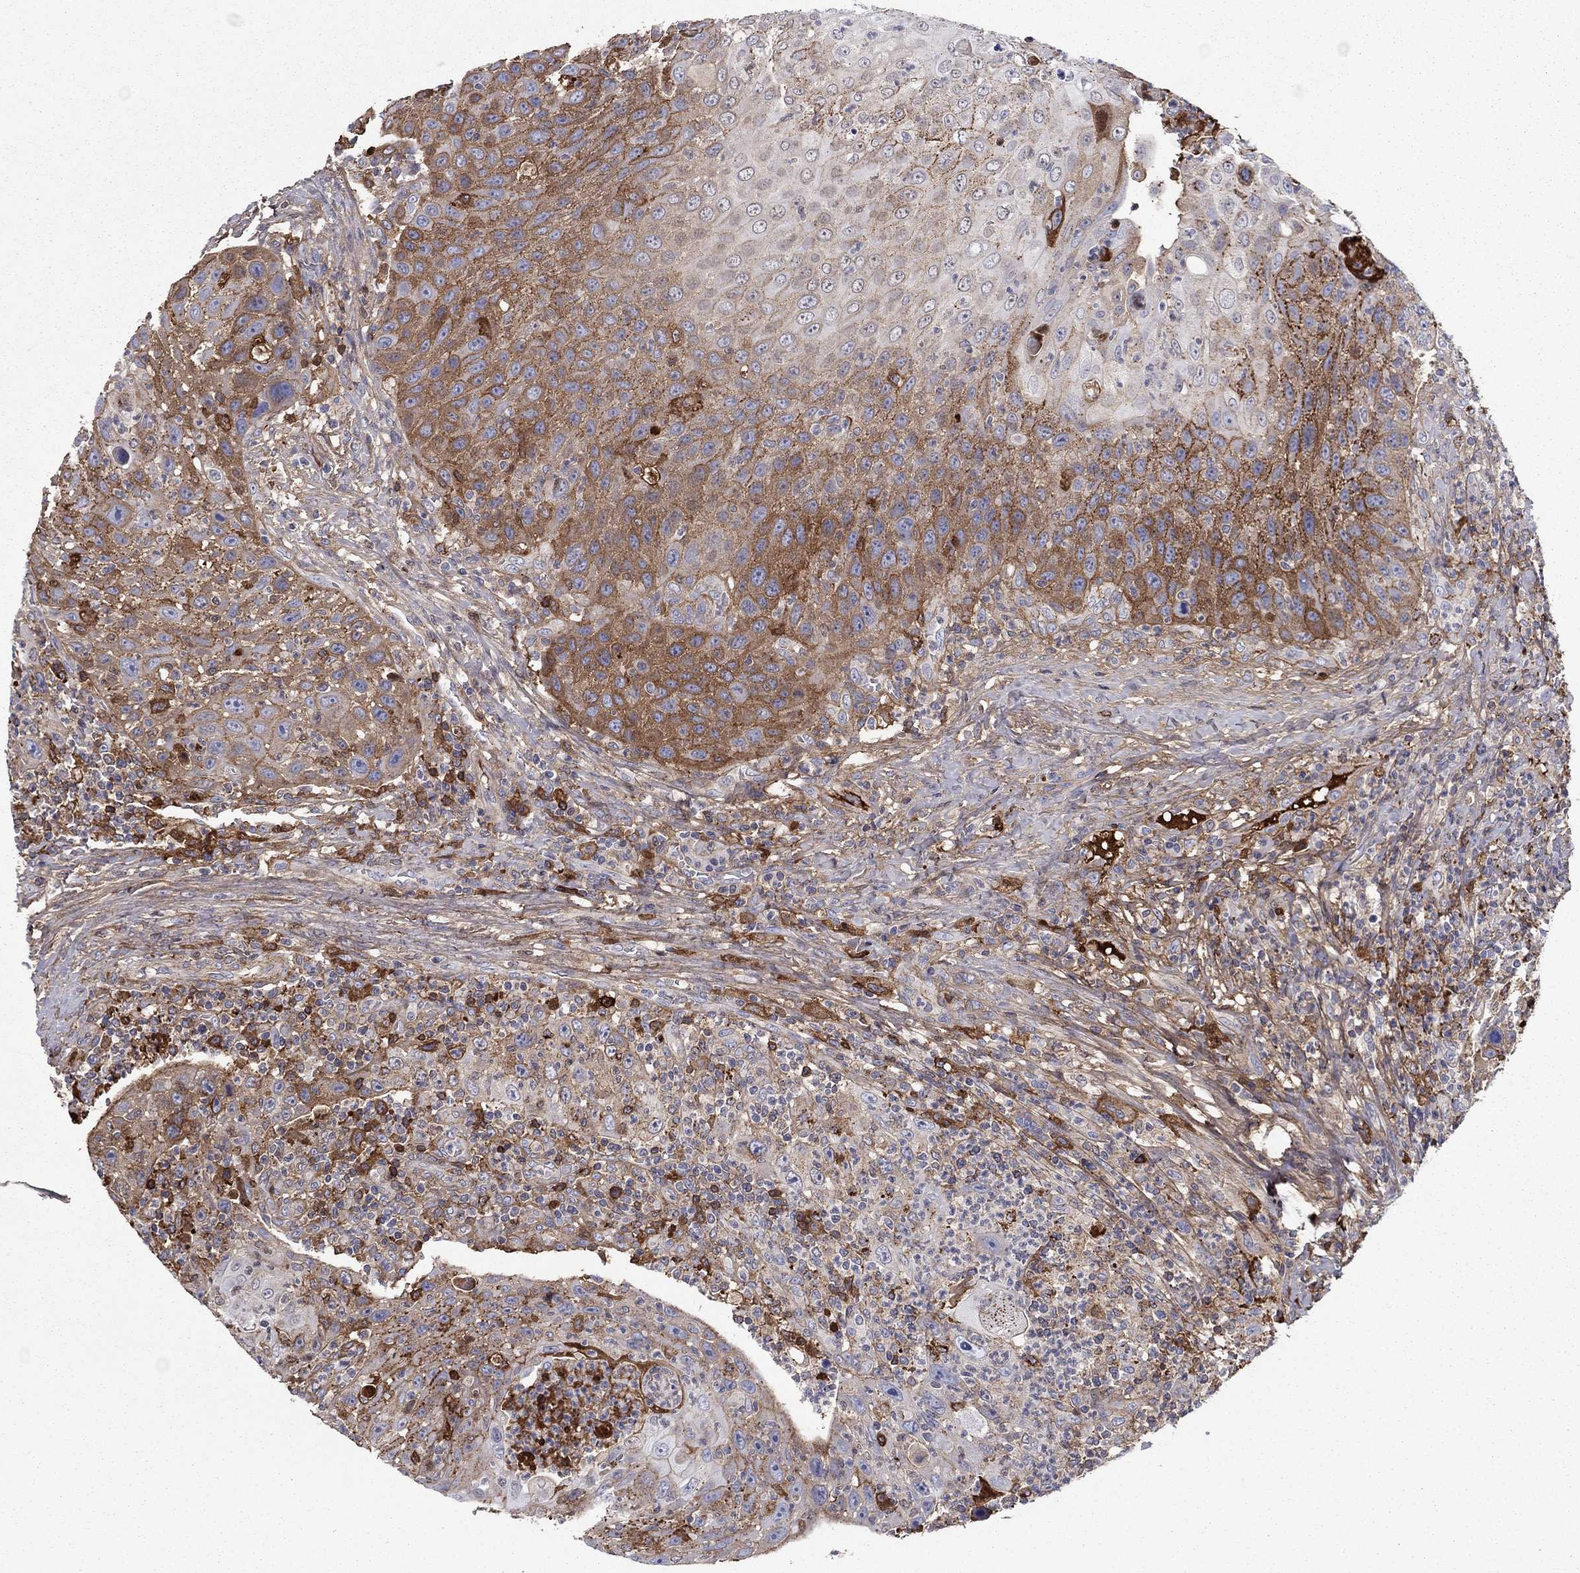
{"staining": {"intensity": "moderate", "quantity": "25%-75%", "location": "cytoplasmic/membranous"}, "tissue": "head and neck cancer", "cell_type": "Tumor cells", "image_type": "cancer", "snomed": [{"axis": "morphology", "description": "Squamous cell carcinoma, NOS"}, {"axis": "topography", "description": "Head-Neck"}], "caption": "IHC of head and neck cancer exhibits medium levels of moderate cytoplasmic/membranous staining in about 25%-75% of tumor cells.", "gene": "HPX", "patient": {"sex": "male", "age": 69}}